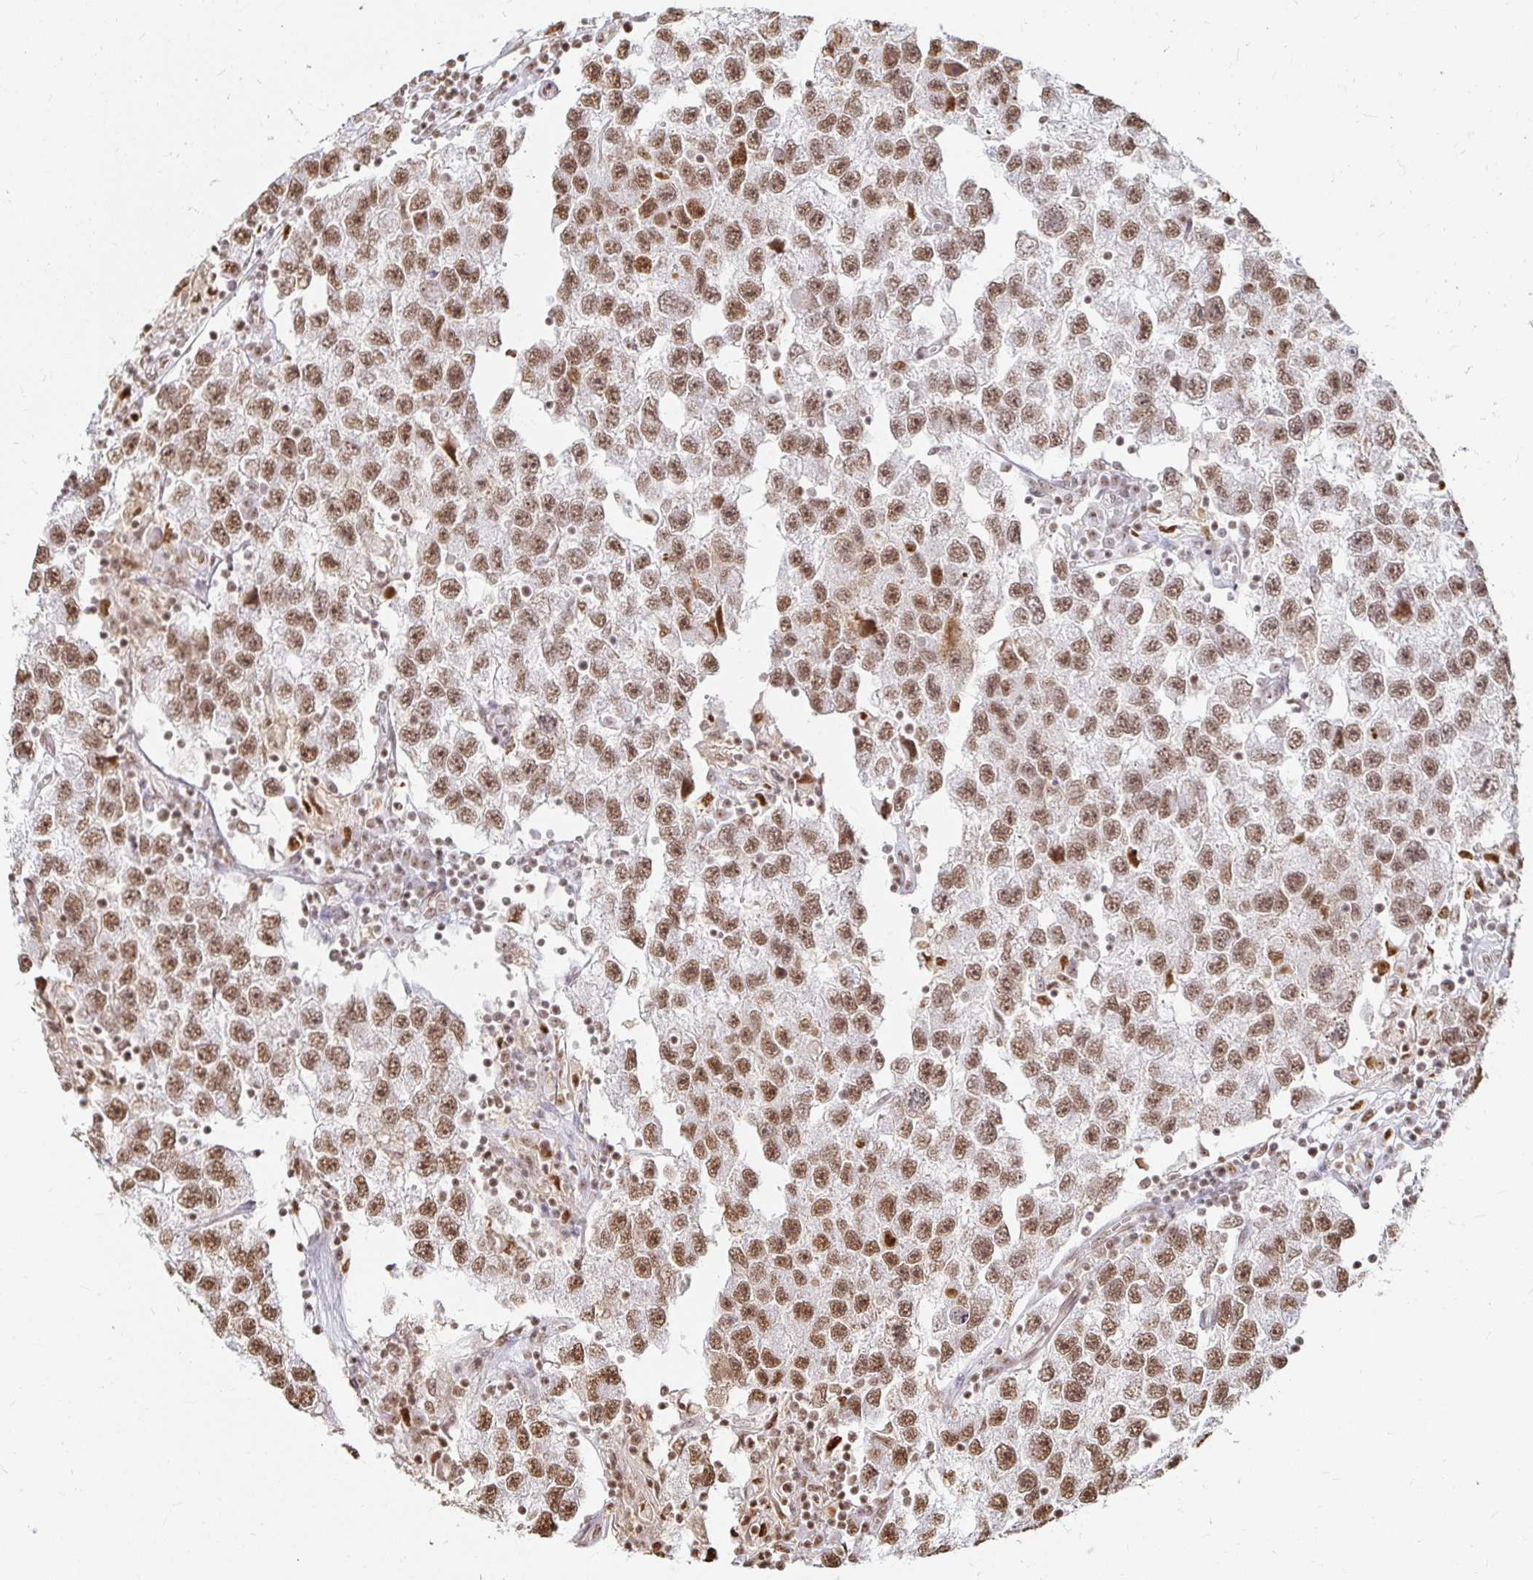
{"staining": {"intensity": "moderate", "quantity": ">75%", "location": "nuclear"}, "tissue": "testis cancer", "cell_type": "Tumor cells", "image_type": "cancer", "snomed": [{"axis": "morphology", "description": "Seminoma, NOS"}, {"axis": "topography", "description": "Testis"}], "caption": "Protein expression analysis of human testis cancer (seminoma) reveals moderate nuclear positivity in about >75% of tumor cells.", "gene": "HNRNPU", "patient": {"sex": "male", "age": 26}}